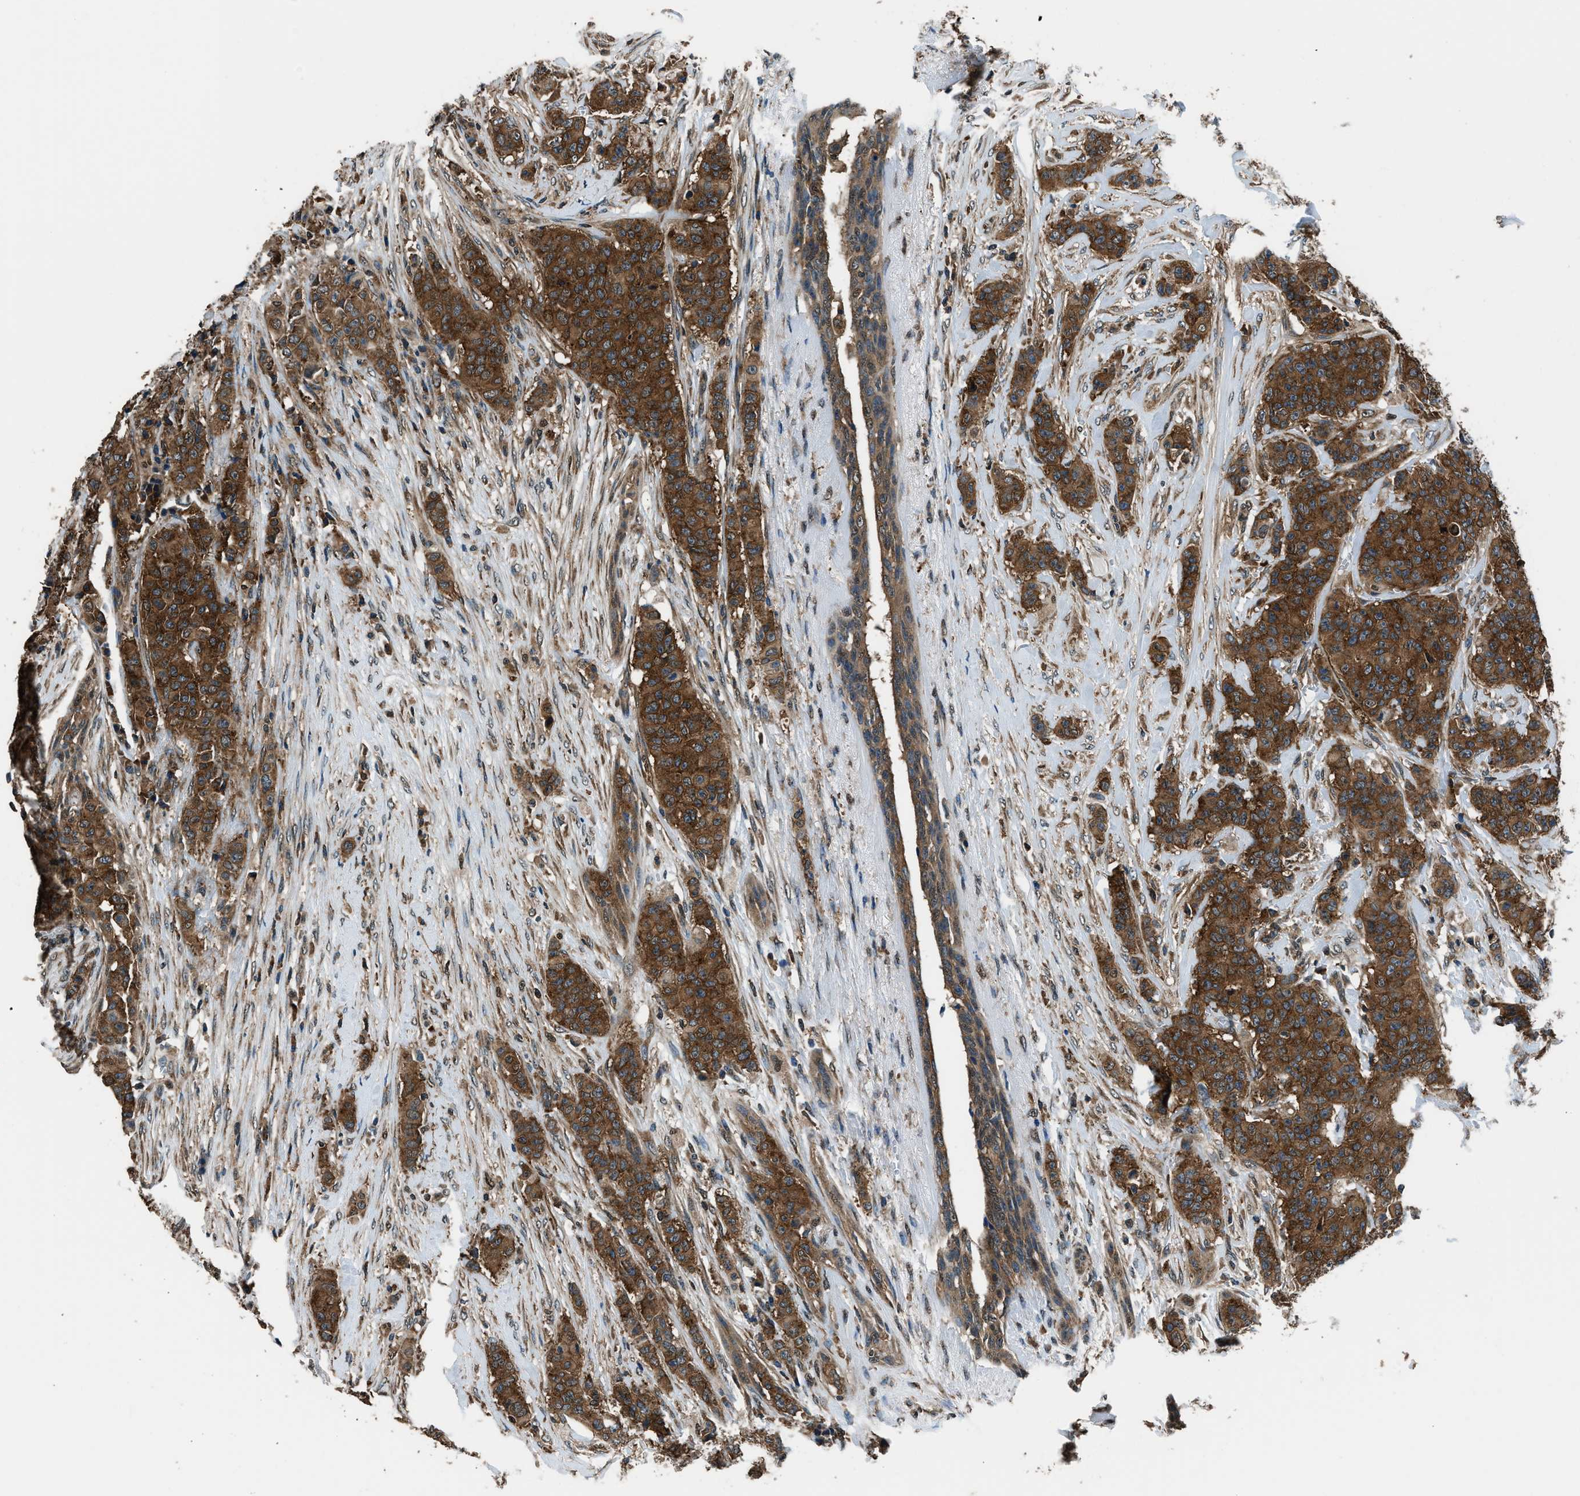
{"staining": {"intensity": "strong", "quantity": ">75%", "location": "cytoplasmic/membranous"}, "tissue": "breast cancer", "cell_type": "Tumor cells", "image_type": "cancer", "snomed": [{"axis": "morphology", "description": "Normal tissue, NOS"}, {"axis": "morphology", "description": "Duct carcinoma"}, {"axis": "topography", "description": "Breast"}], "caption": "The image exhibits staining of breast cancer (intraductal carcinoma), revealing strong cytoplasmic/membranous protein staining (brown color) within tumor cells. (DAB (3,3'-diaminobenzidine) IHC, brown staining for protein, blue staining for nuclei).", "gene": "ARFGAP2", "patient": {"sex": "female", "age": 40}}